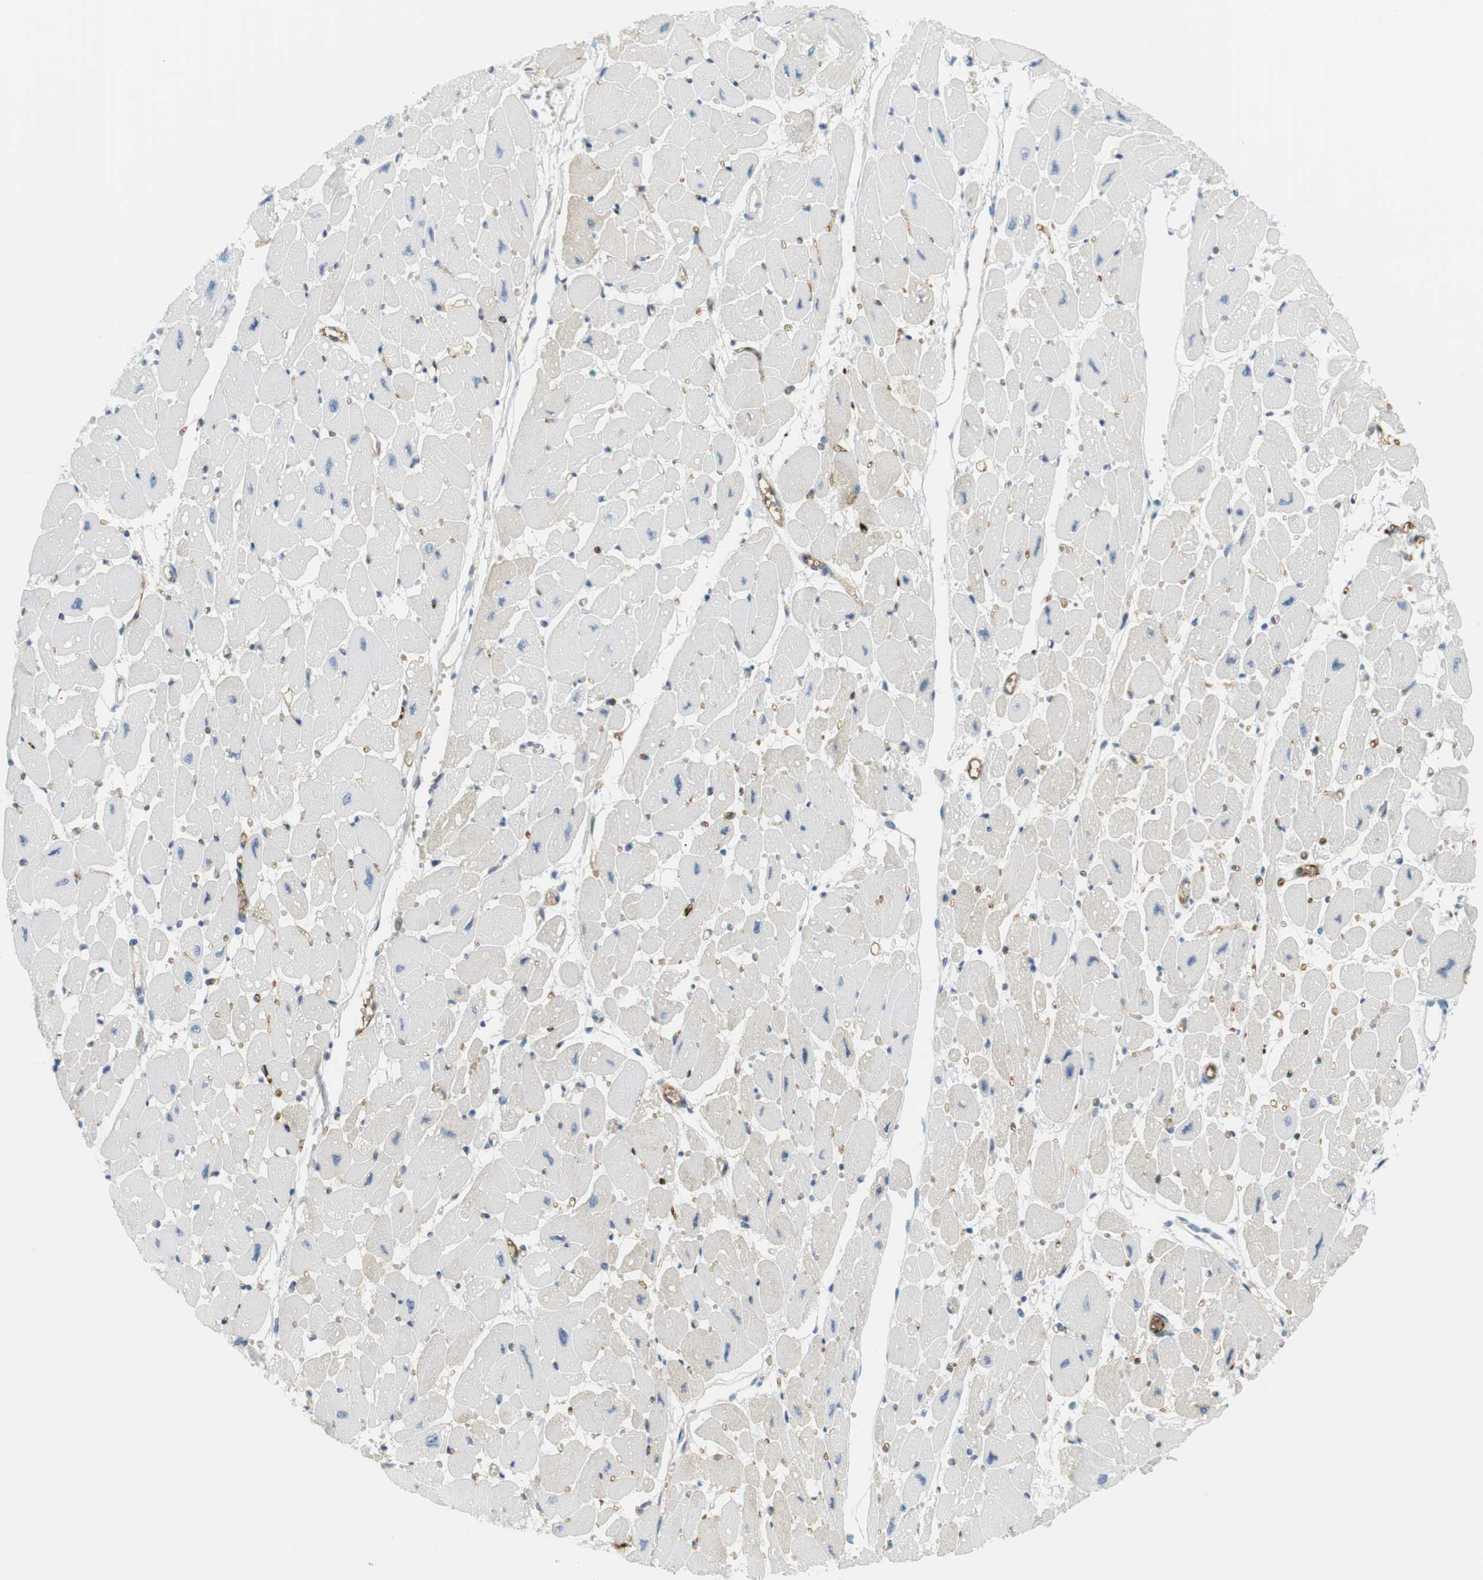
{"staining": {"intensity": "weak", "quantity": "<25%", "location": "cytoplasmic/membranous"}, "tissue": "heart muscle", "cell_type": "Cardiomyocytes", "image_type": "normal", "snomed": [{"axis": "morphology", "description": "Normal tissue, NOS"}, {"axis": "topography", "description": "Heart"}], "caption": "Immunohistochemistry of benign heart muscle reveals no staining in cardiomyocytes. (Brightfield microscopy of DAB (3,3'-diaminobenzidine) immunohistochemistry (IHC) at high magnification).", "gene": "APOB", "patient": {"sex": "female", "age": 54}}